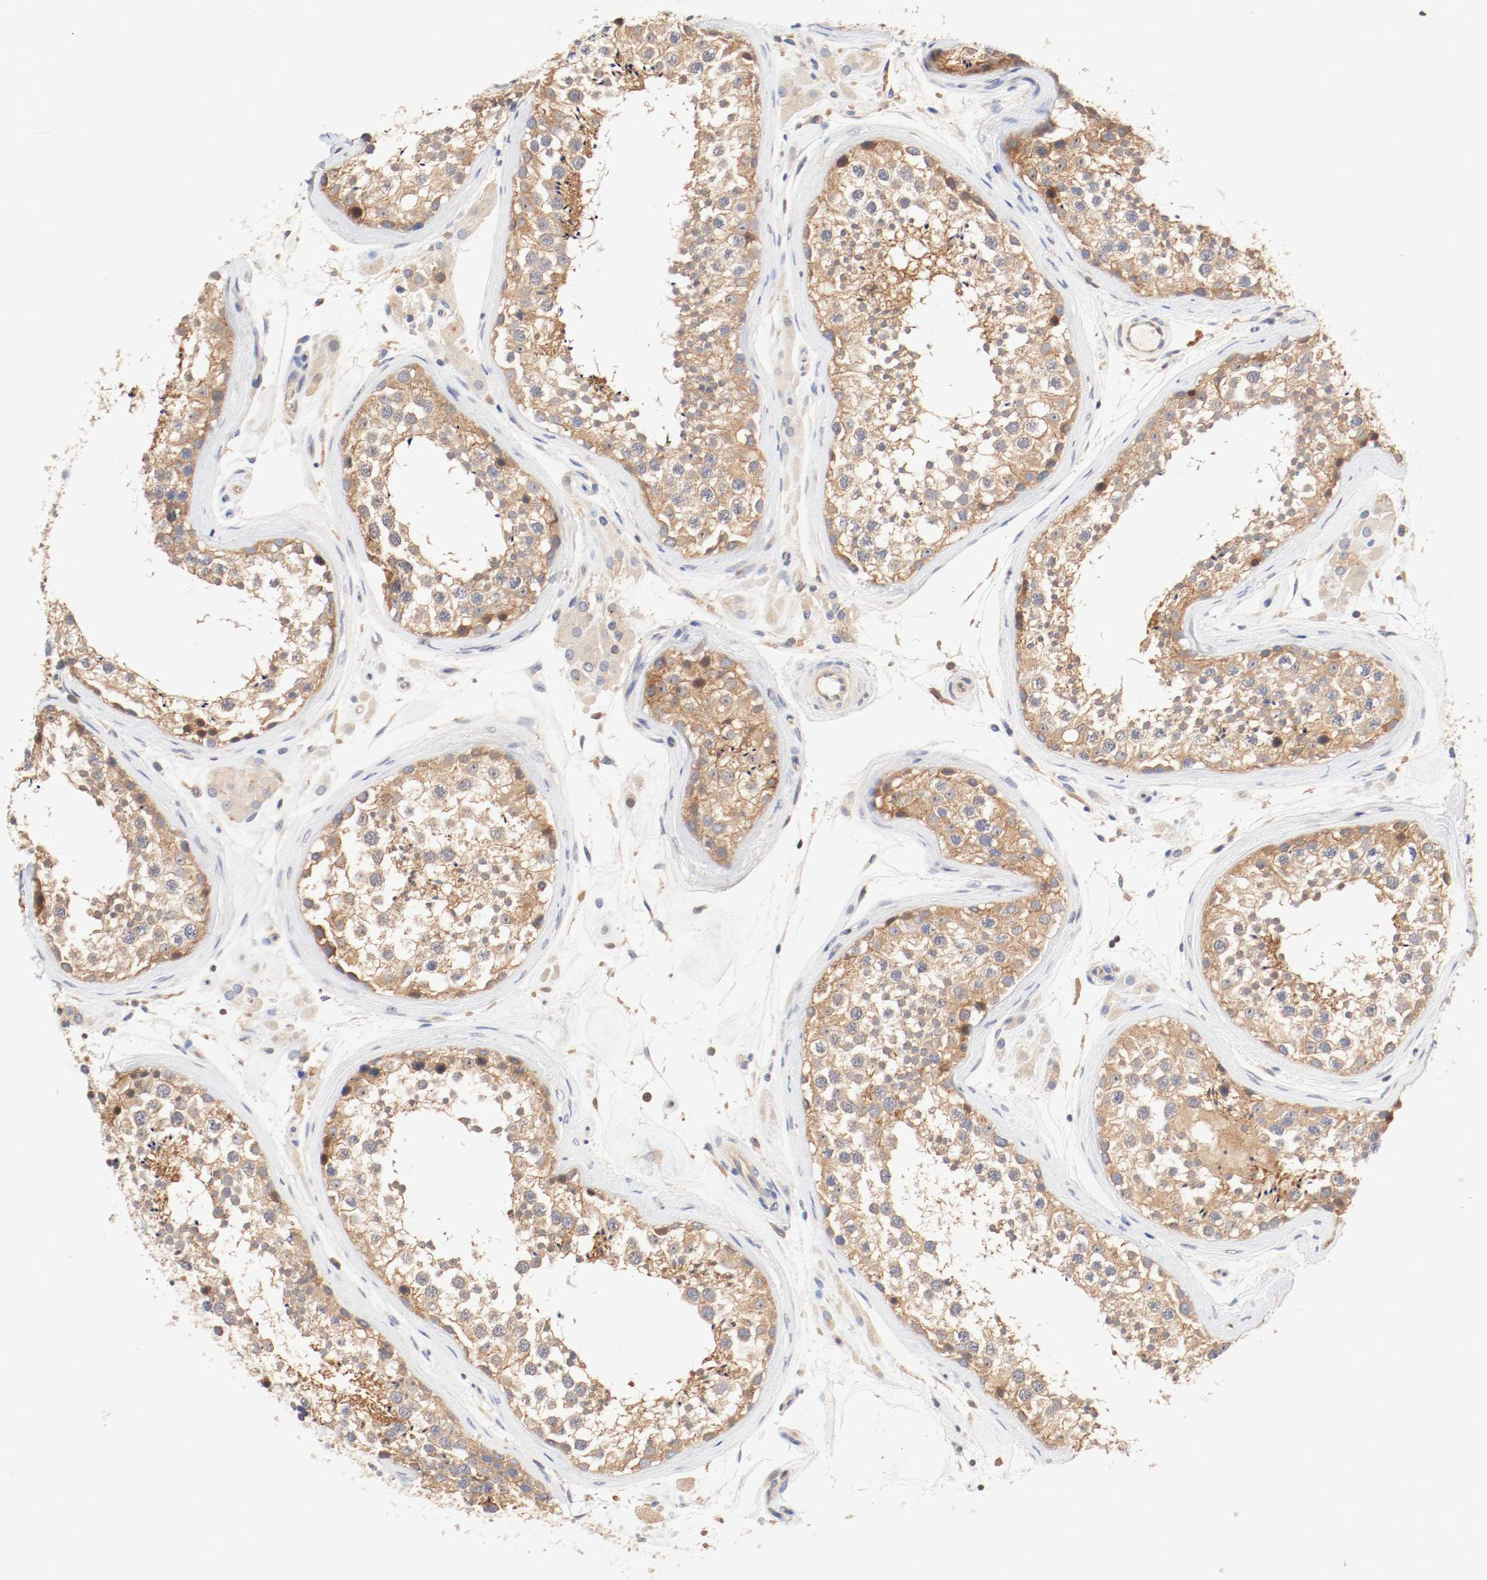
{"staining": {"intensity": "moderate", "quantity": ">75%", "location": "cytoplasmic/membranous"}, "tissue": "testis", "cell_type": "Cells in seminiferous ducts", "image_type": "normal", "snomed": [{"axis": "morphology", "description": "Normal tissue, NOS"}, {"axis": "topography", "description": "Testis"}], "caption": "Immunohistochemical staining of unremarkable testis displays medium levels of moderate cytoplasmic/membranous expression in about >75% of cells in seminiferous ducts.", "gene": "GIT1", "patient": {"sex": "male", "age": 46}}